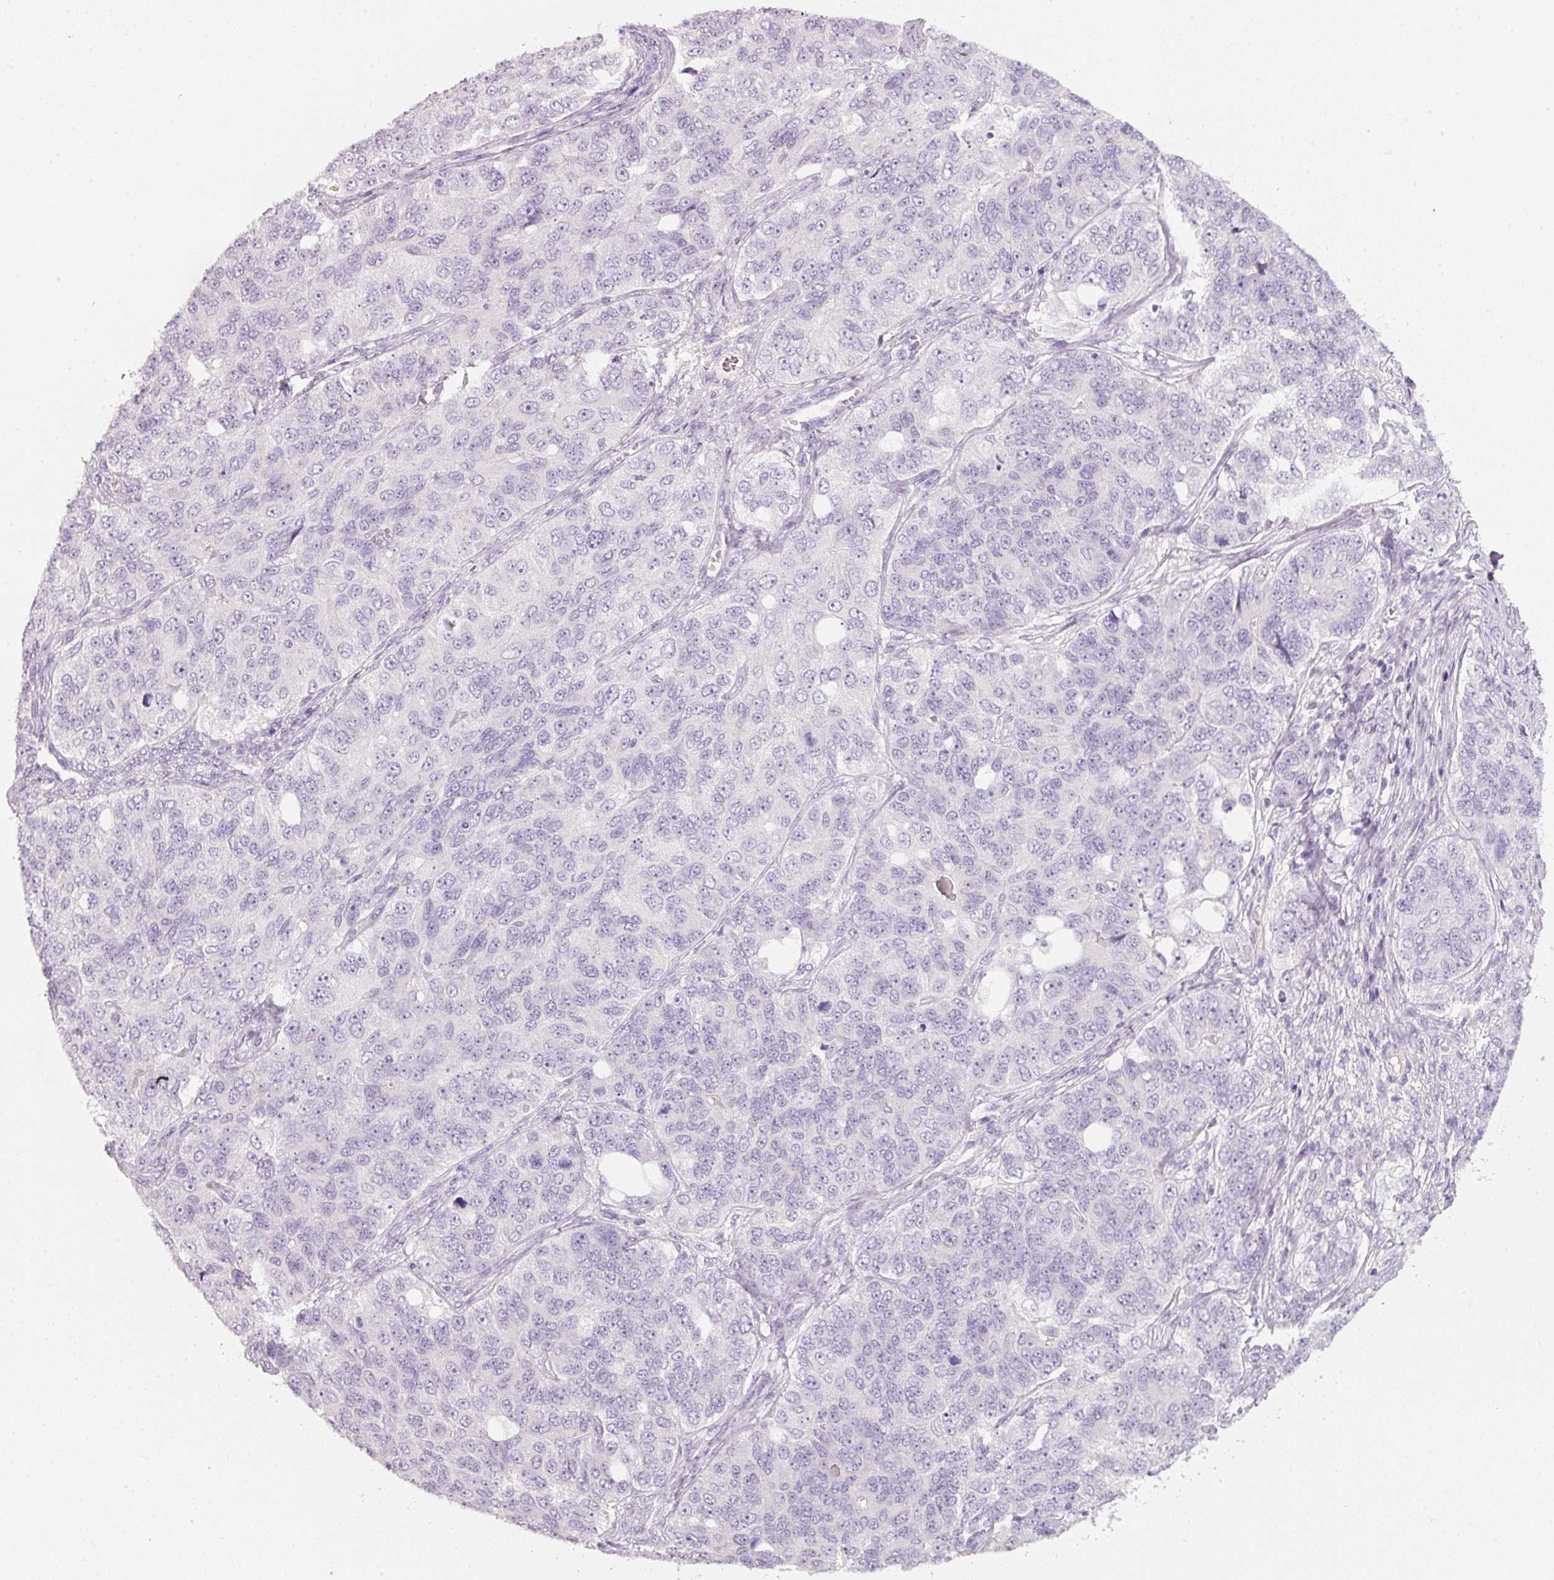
{"staining": {"intensity": "negative", "quantity": "none", "location": "none"}, "tissue": "ovarian cancer", "cell_type": "Tumor cells", "image_type": "cancer", "snomed": [{"axis": "morphology", "description": "Carcinoma, endometroid"}, {"axis": "topography", "description": "Ovary"}], "caption": "Immunohistochemistry image of neoplastic tissue: human endometroid carcinoma (ovarian) stained with DAB displays no significant protein positivity in tumor cells.", "gene": "ENSG00000206549", "patient": {"sex": "female", "age": 51}}